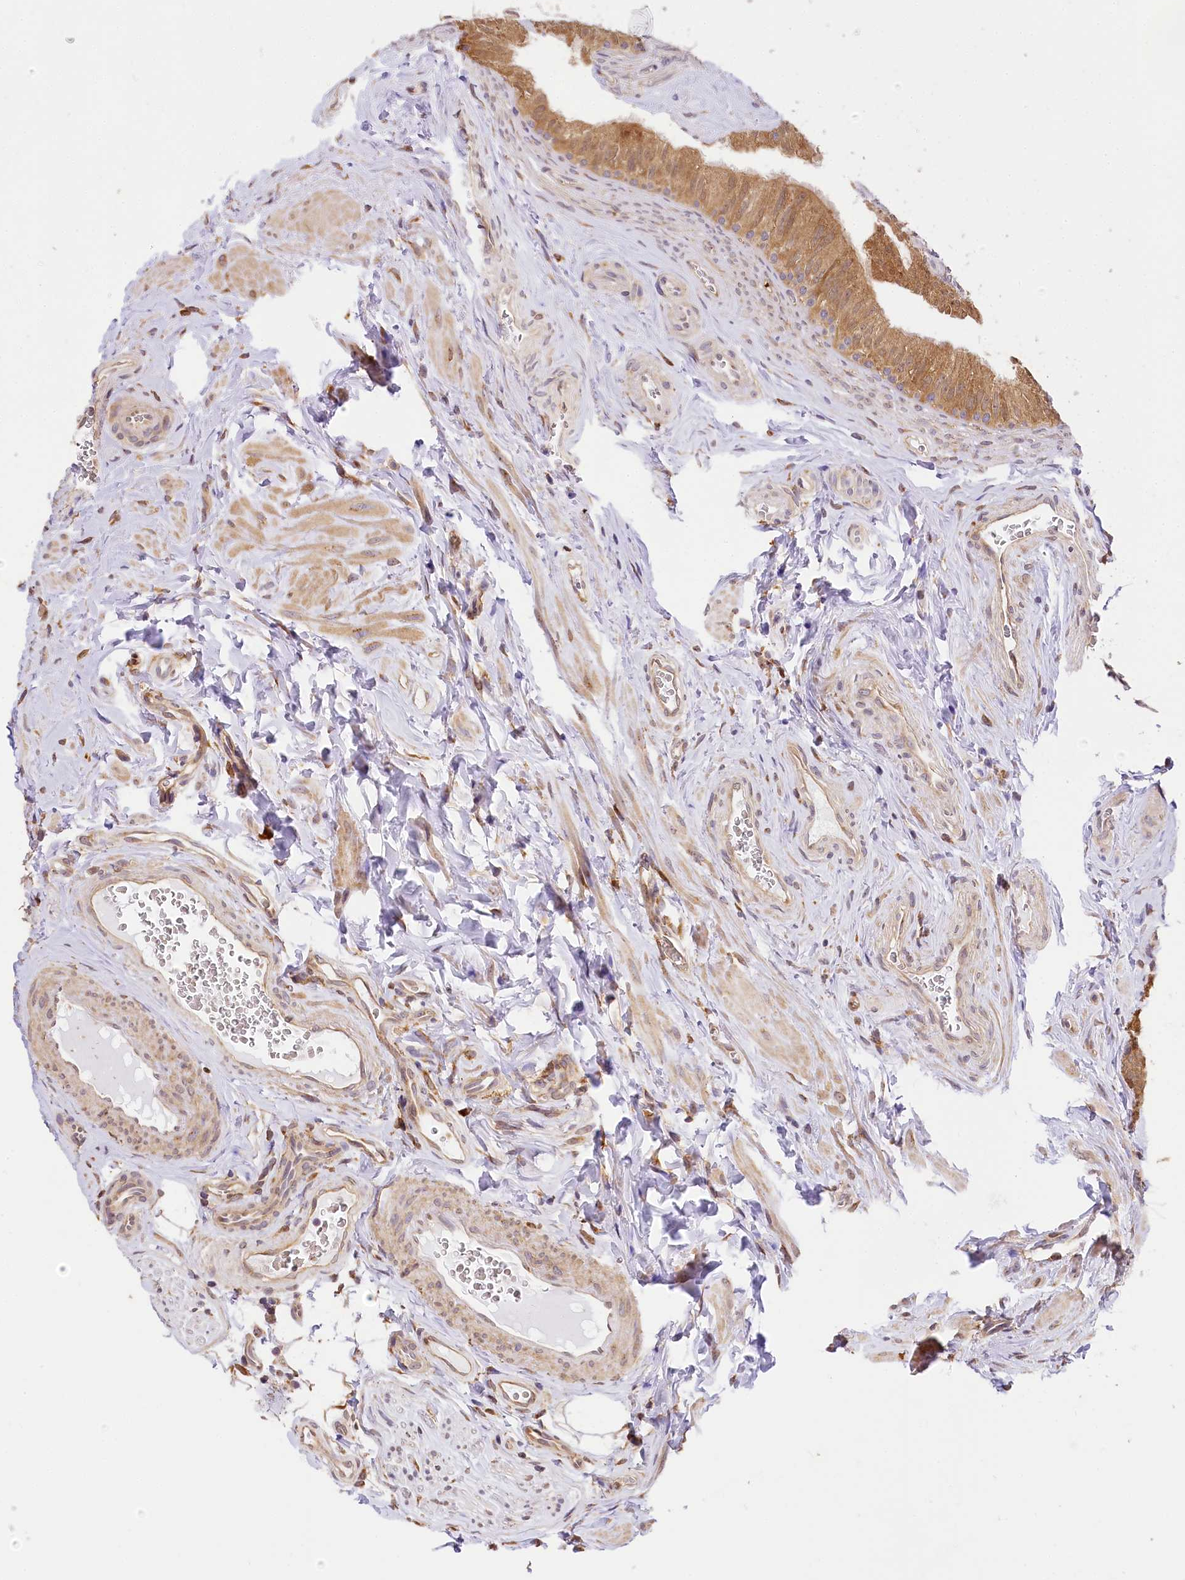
{"staining": {"intensity": "strong", "quantity": ">75%", "location": "cytoplasmic/membranous"}, "tissue": "epididymis", "cell_type": "Glandular cells", "image_type": "normal", "snomed": [{"axis": "morphology", "description": "Normal tissue, NOS"}, {"axis": "topography", "description": "Epididymis"}], "caption": "Immunohistochemical staining of benign human epididymis exhibits >75% levels of strong cytoplasmic/membranous protein staining in about >75% of glandular cells.", "gene": "PPIP5K2", "patient": {"sex": "male", "age": 46}}